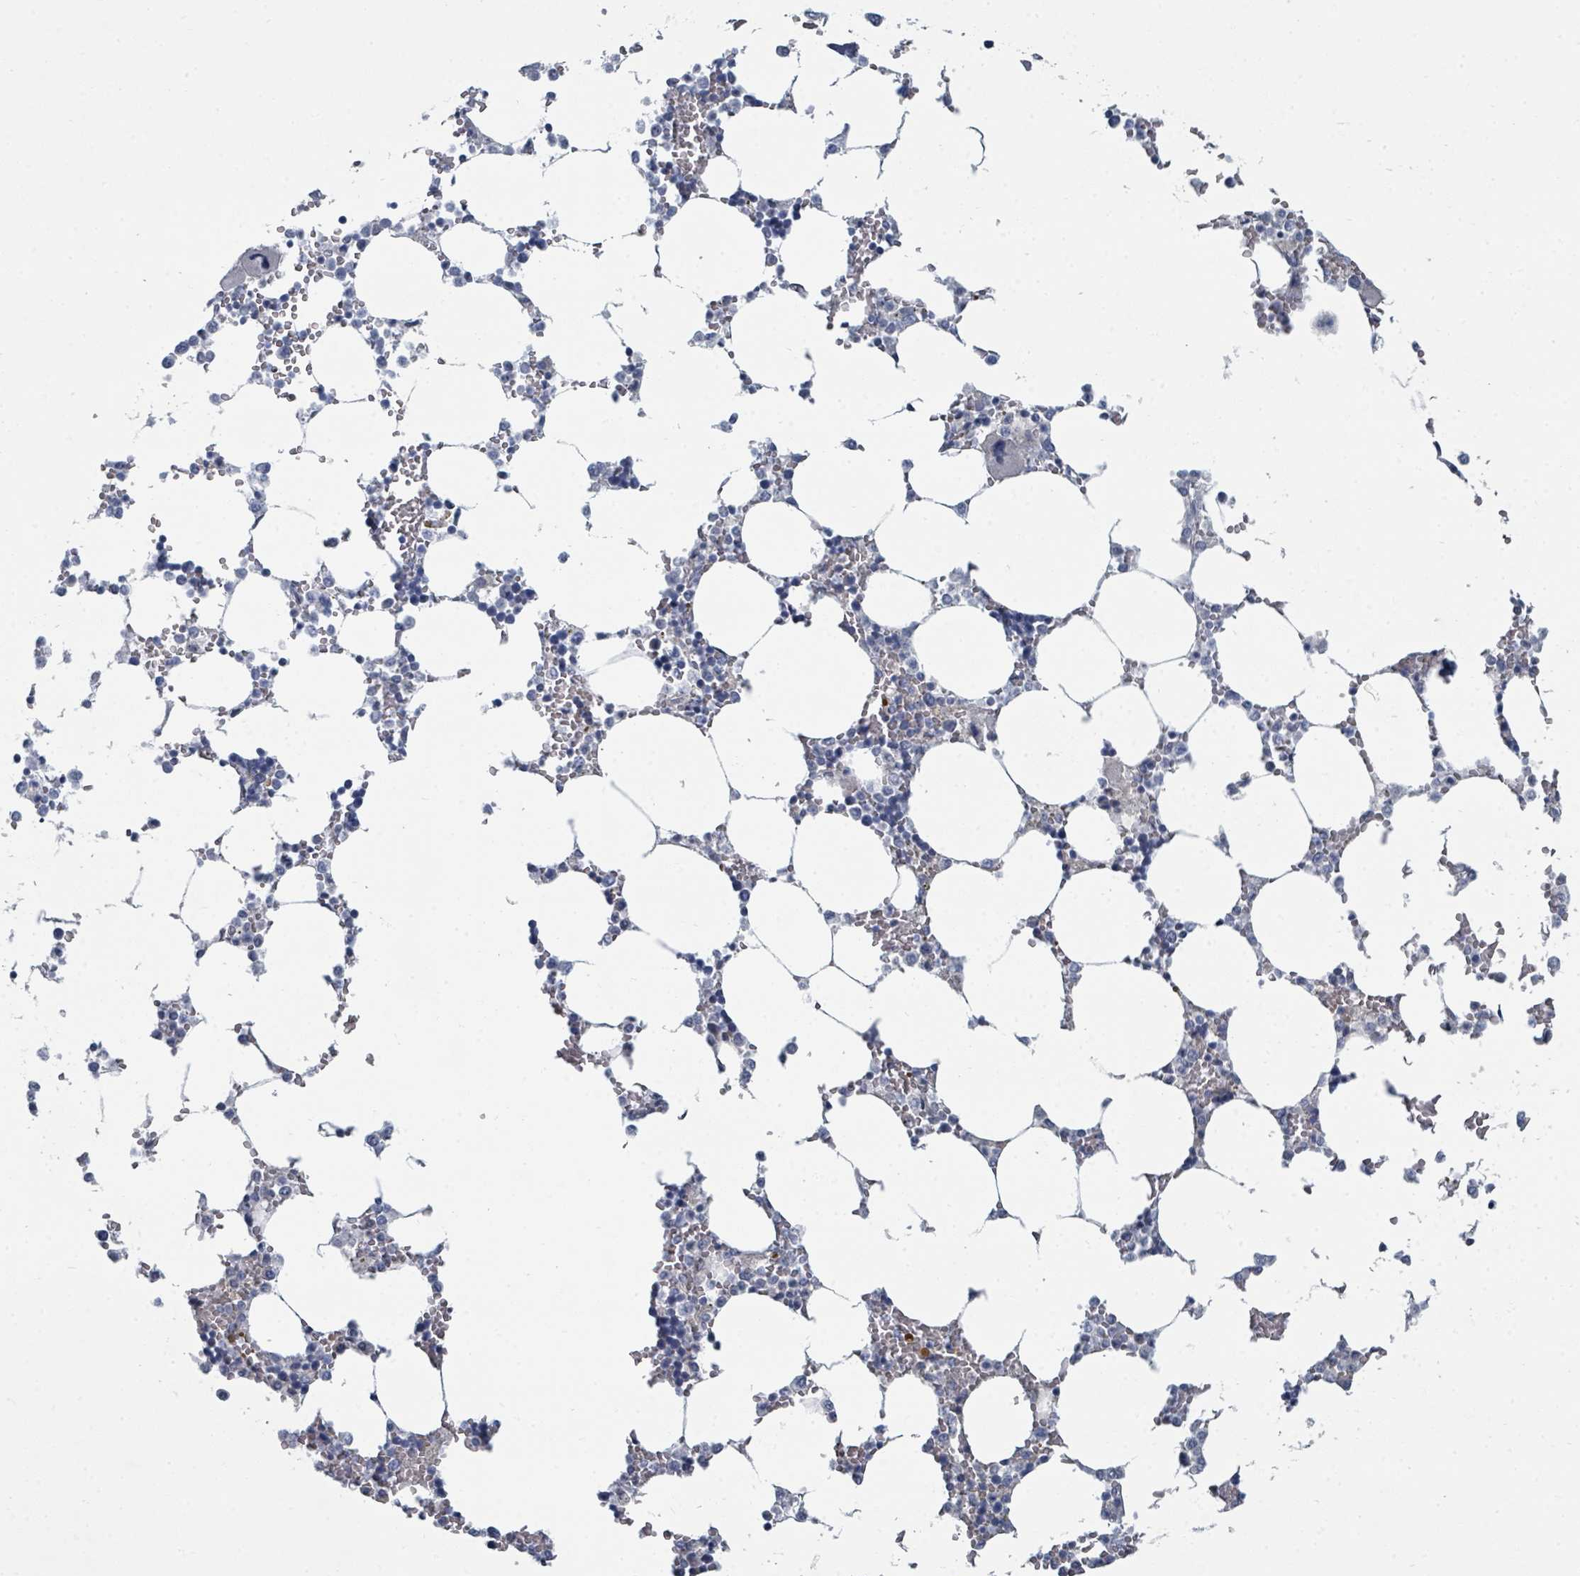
{"staining": {"intensity": "negative", "quantity": "none", "location": "none"}, "tissue": "bone marrow", "cell_type": "Hematopoietic cells", "image_type": "normal", "snomed": [{"axis": "morphology", "description": "Normal tissue, NOS"}, {"axis": "topography", "description": "Bone marrow"}], "caption": "Immunohistochemistry (IHC) of normal bone marrow demonstrates no positivity in hematopoietic cells. (DAB (3,3'-diaminobenzidine) immunohistochemistry, high magnification).", "gene": "SLC25A45", "patient": {"sex": "male", "age": 64}}